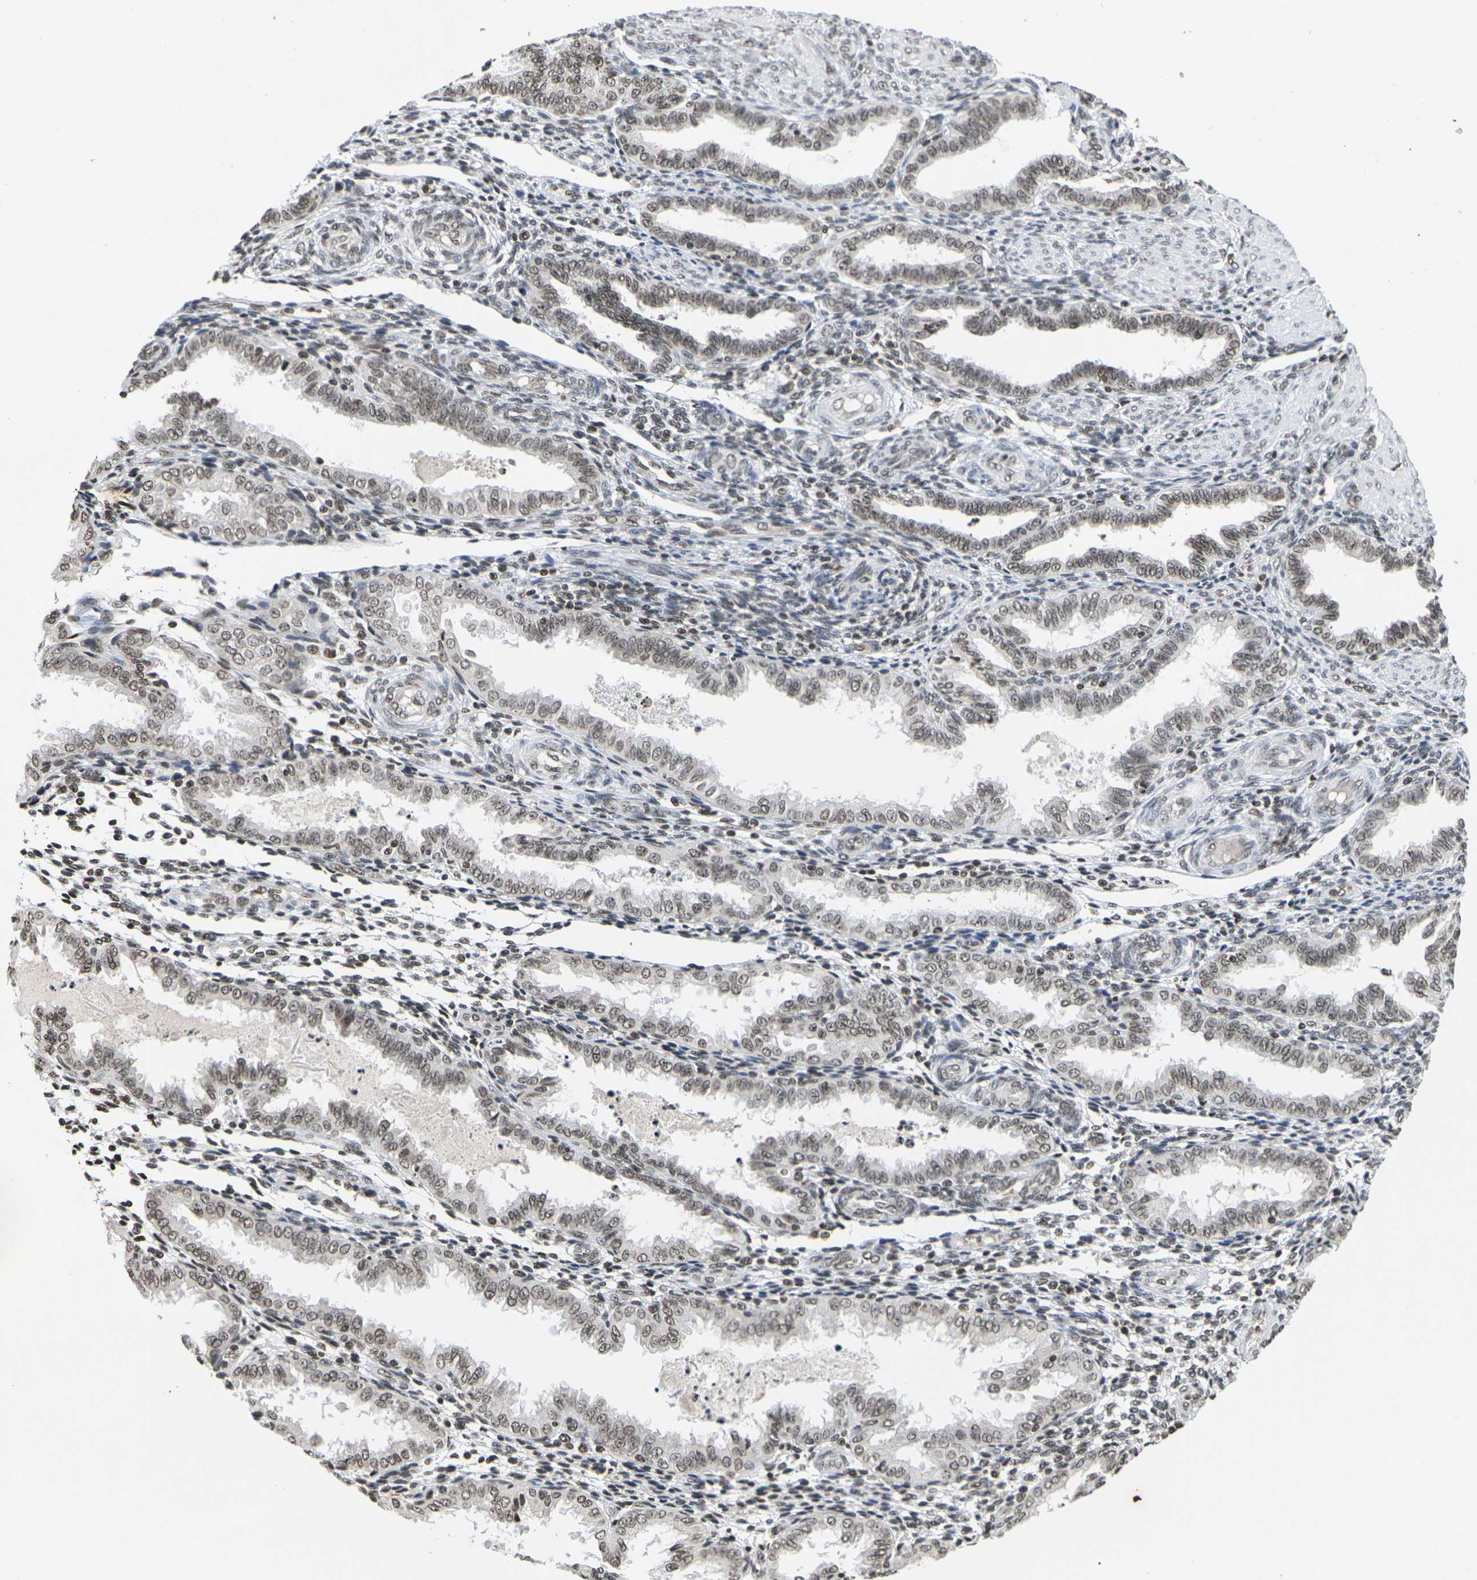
{"staining": {"intensity": "weak", "quantity": ">75%", "location": "nuclear"}, "tissue": "endometrium", "cell_type": "Cells in endometrial stroma", "image_type": "normal", "snomed": [{"axis": "morphology", "description": "Normal tissue, NOS"}, {"axis": "topography", "description": "Endometrium"}], "caption": "Weak nuclear expression is appreciated in about >75% of cells in endometrial stroma in unremarkable endometrium.", "gene": "ETV5", "patient": {"sex": "female", "age": 33}}